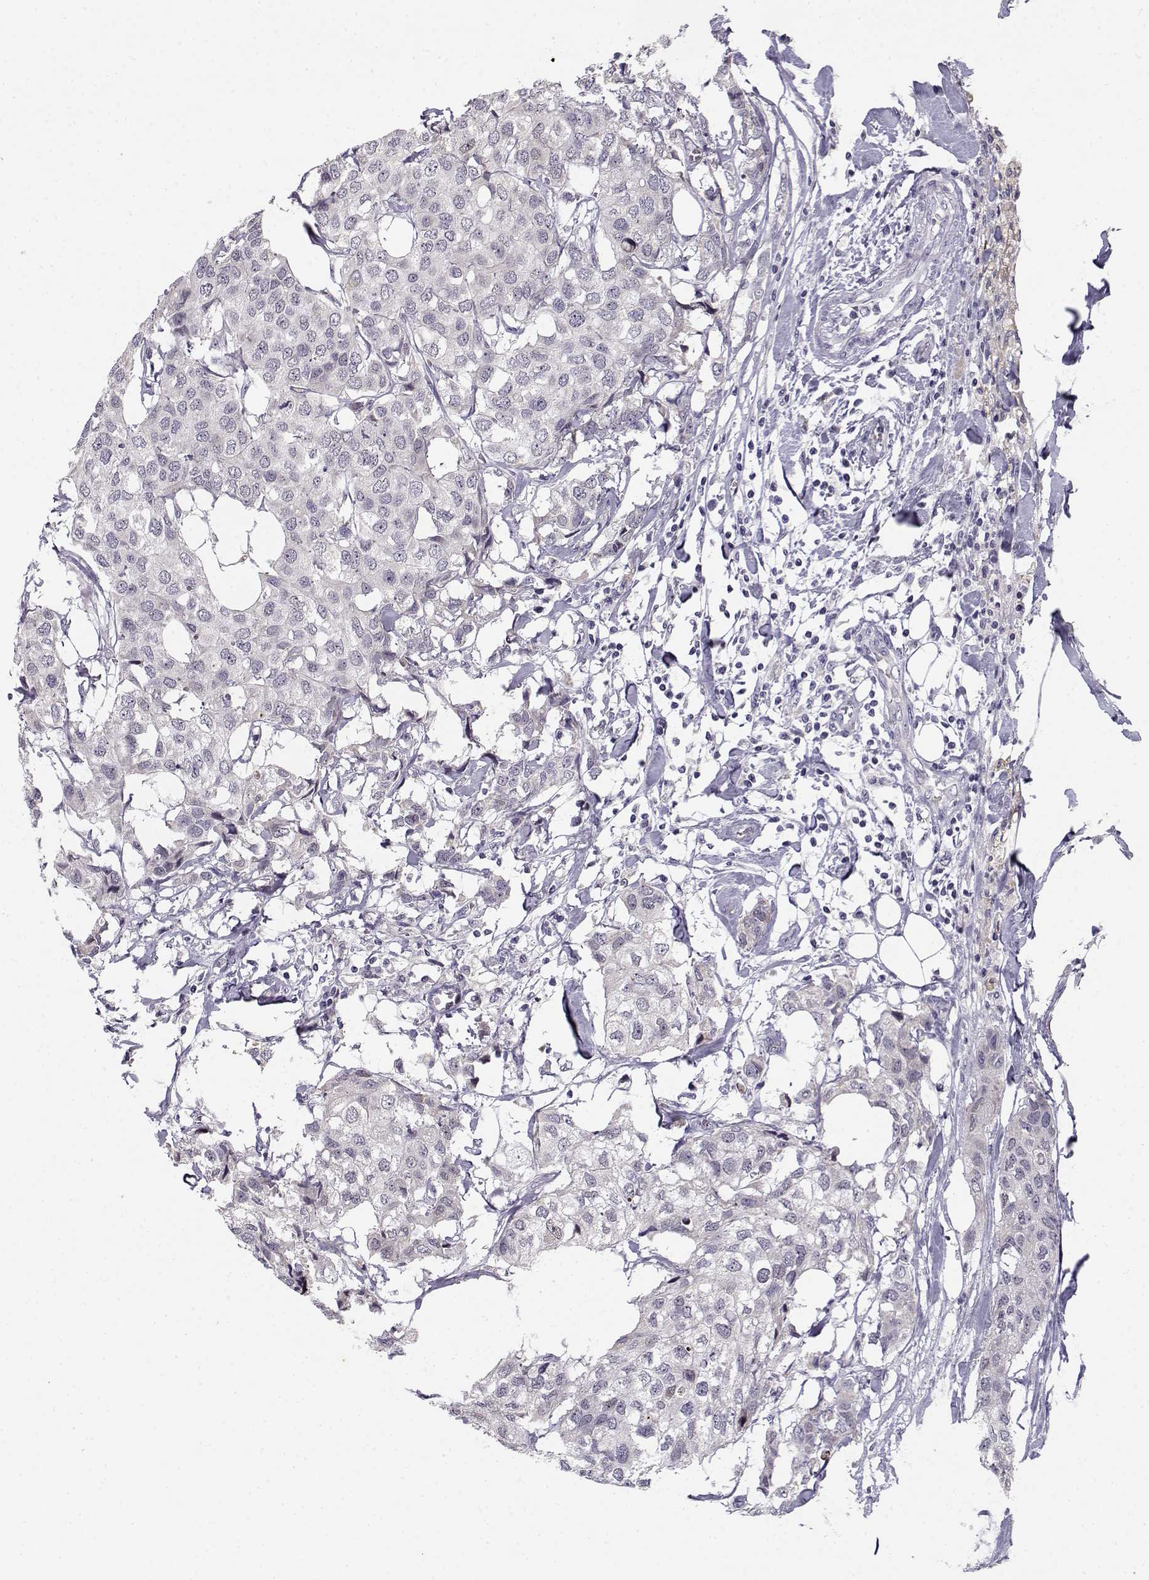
{"staining": {"intensity": "negative", "quantity": "none", "location": "none"}, "tissue": "breast cancer", "cell_type": "Tumor cells", "image_type": "cancer", "snomed": [{"axis": "morphology", "description": "Duct carcinoma"}, {"axis": "topography", "description": "Breast"}], "caption": "Human breast cancer (intraductal carcinoma) stained for a protein using immunohistochemistry reveals no staining in tumor cells.", "gene": "DDX25", "patient": {"sex": "female", "age": 80}}